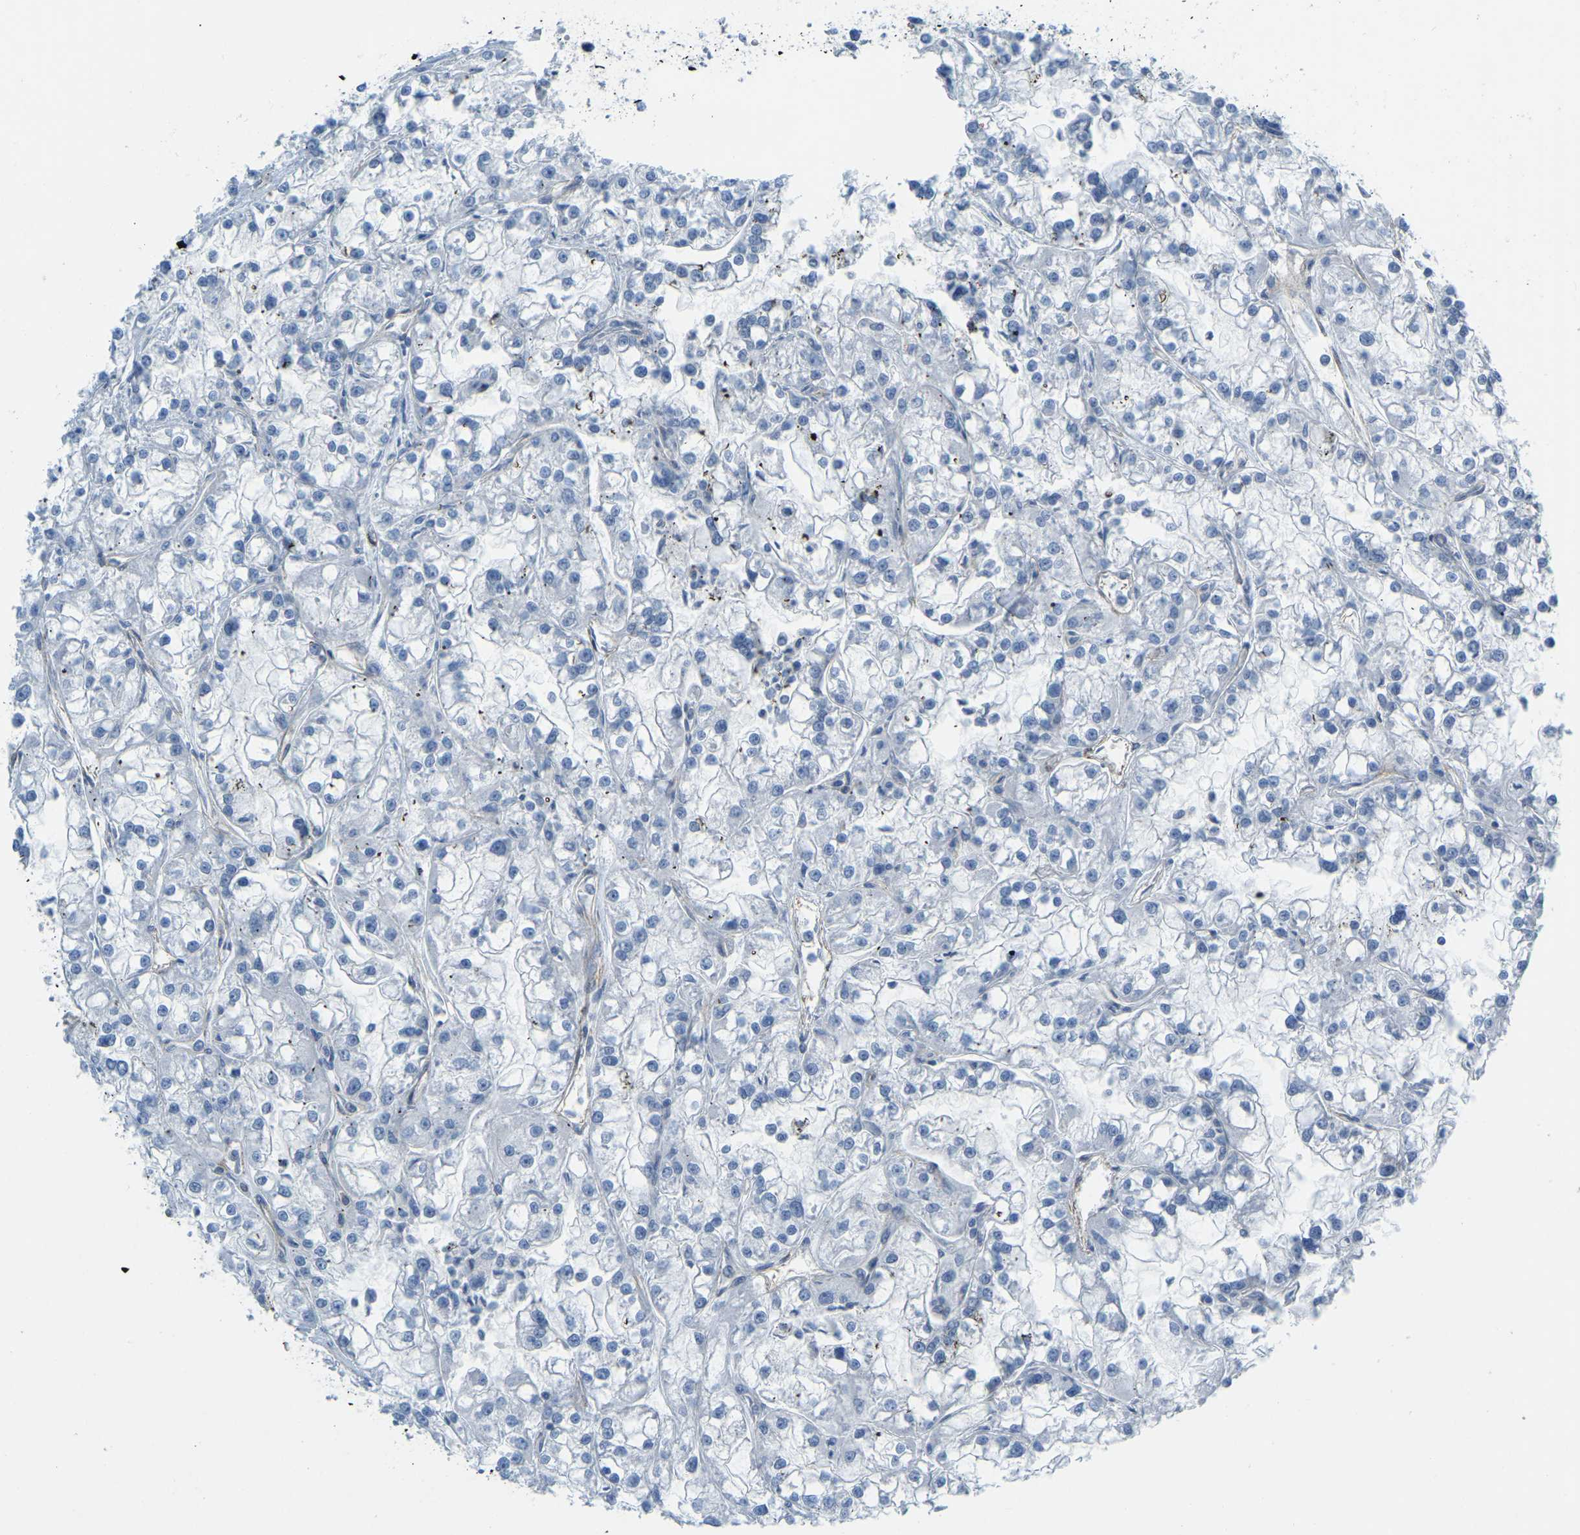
{"staining": {"intensity": "negative", "quantity": "none", "location": "none"}, "tissue": "renal cancer", "cell_type": "Tumor cells", "image_type": "cancer", "snomed": [{"axis": "morphology", "description": "Adenocarcinoma, NOS"}, {"axis": "topography", "description": "Kidney"}], "caption": "Tumor cells show no significant protein staining in adenocarcinoma (renal). (Brightfield microscopy of DAB immunohistochemistry at high magnification).", "gene": "MYL3", "patient": {"sex": "female", "age": 52}}